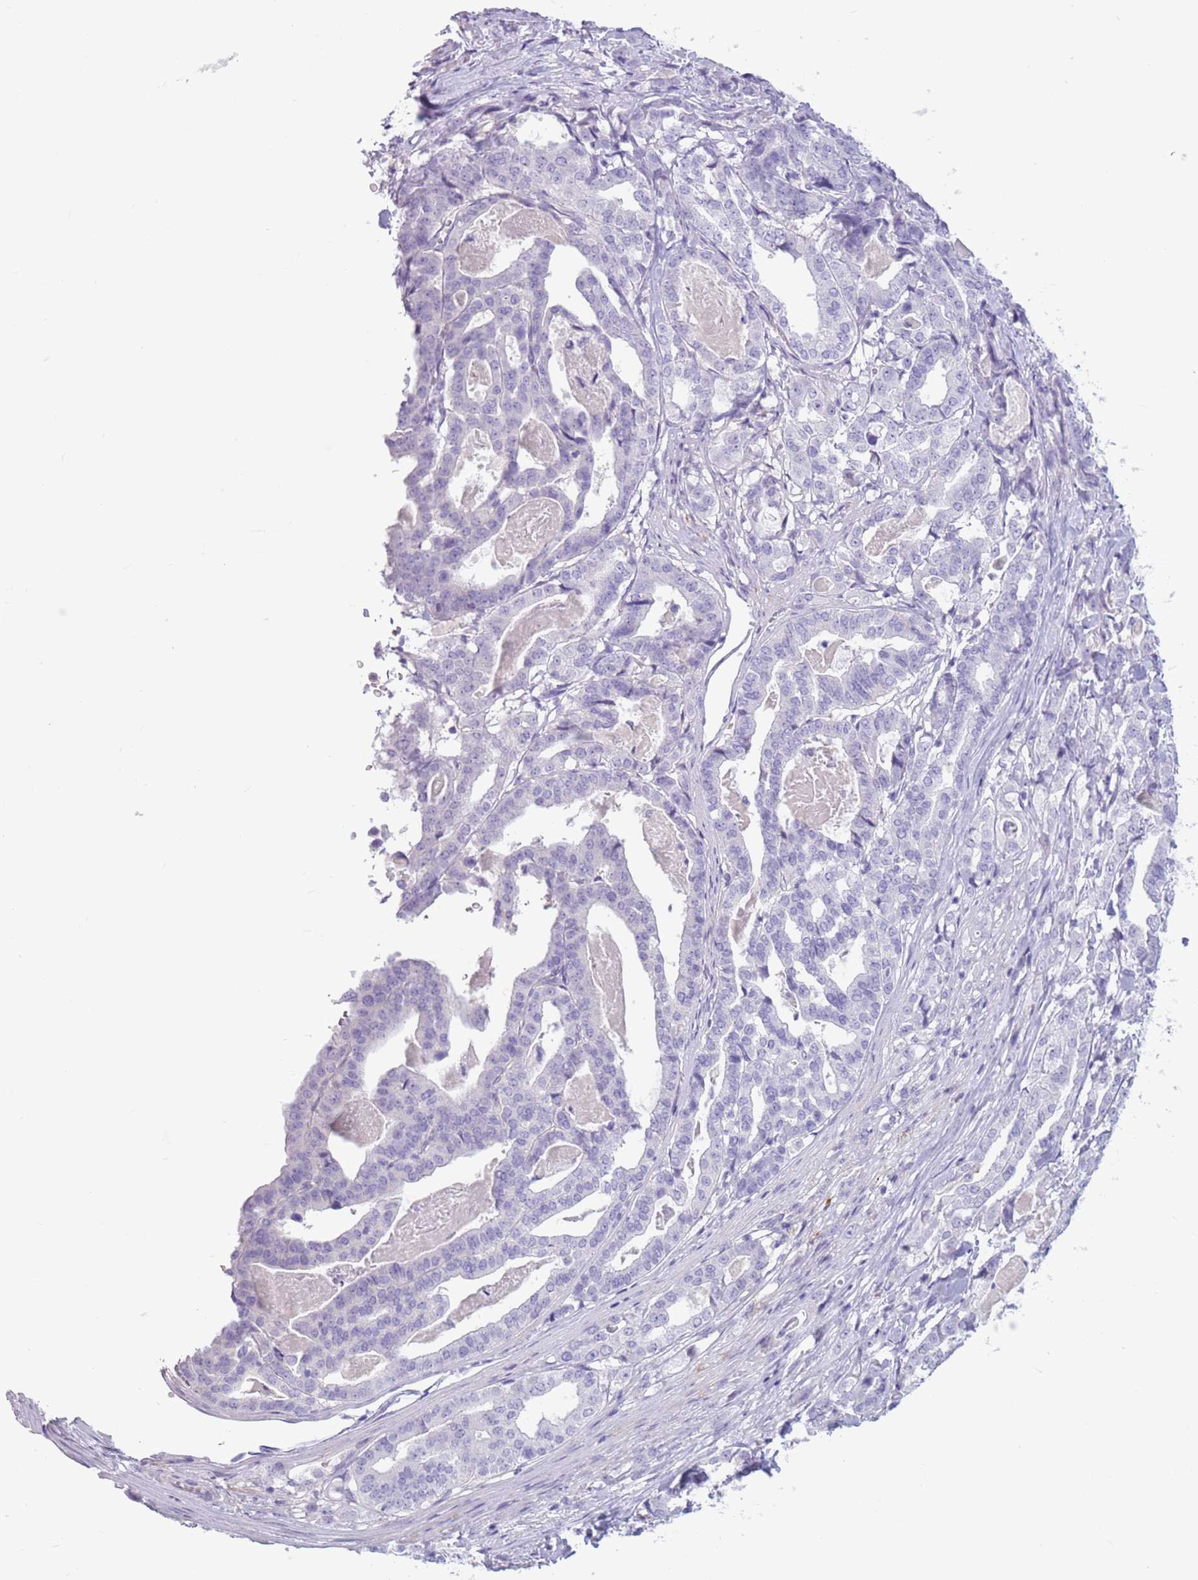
{"staining": {"intensity": "negative", "quantity": "none", "location": "none"}, "tissue": "stomach cancer", "cell_type": "Tumor cells", "image_type": "cancer", "snomed": [{"axis": "morphology", "description": "Adenocarcinoma, NOS"}, {"axis": "topography", "description": "Stomach"}], "caption": "Tumor cells are negative for brown protein staining in stomach cancer (adenocarcinoma). (Brightfield microscopy of DAB immunohistochemistry at high magnification).", "gene": "SNX6", "patient": {"sex": "male", "age": 48}}